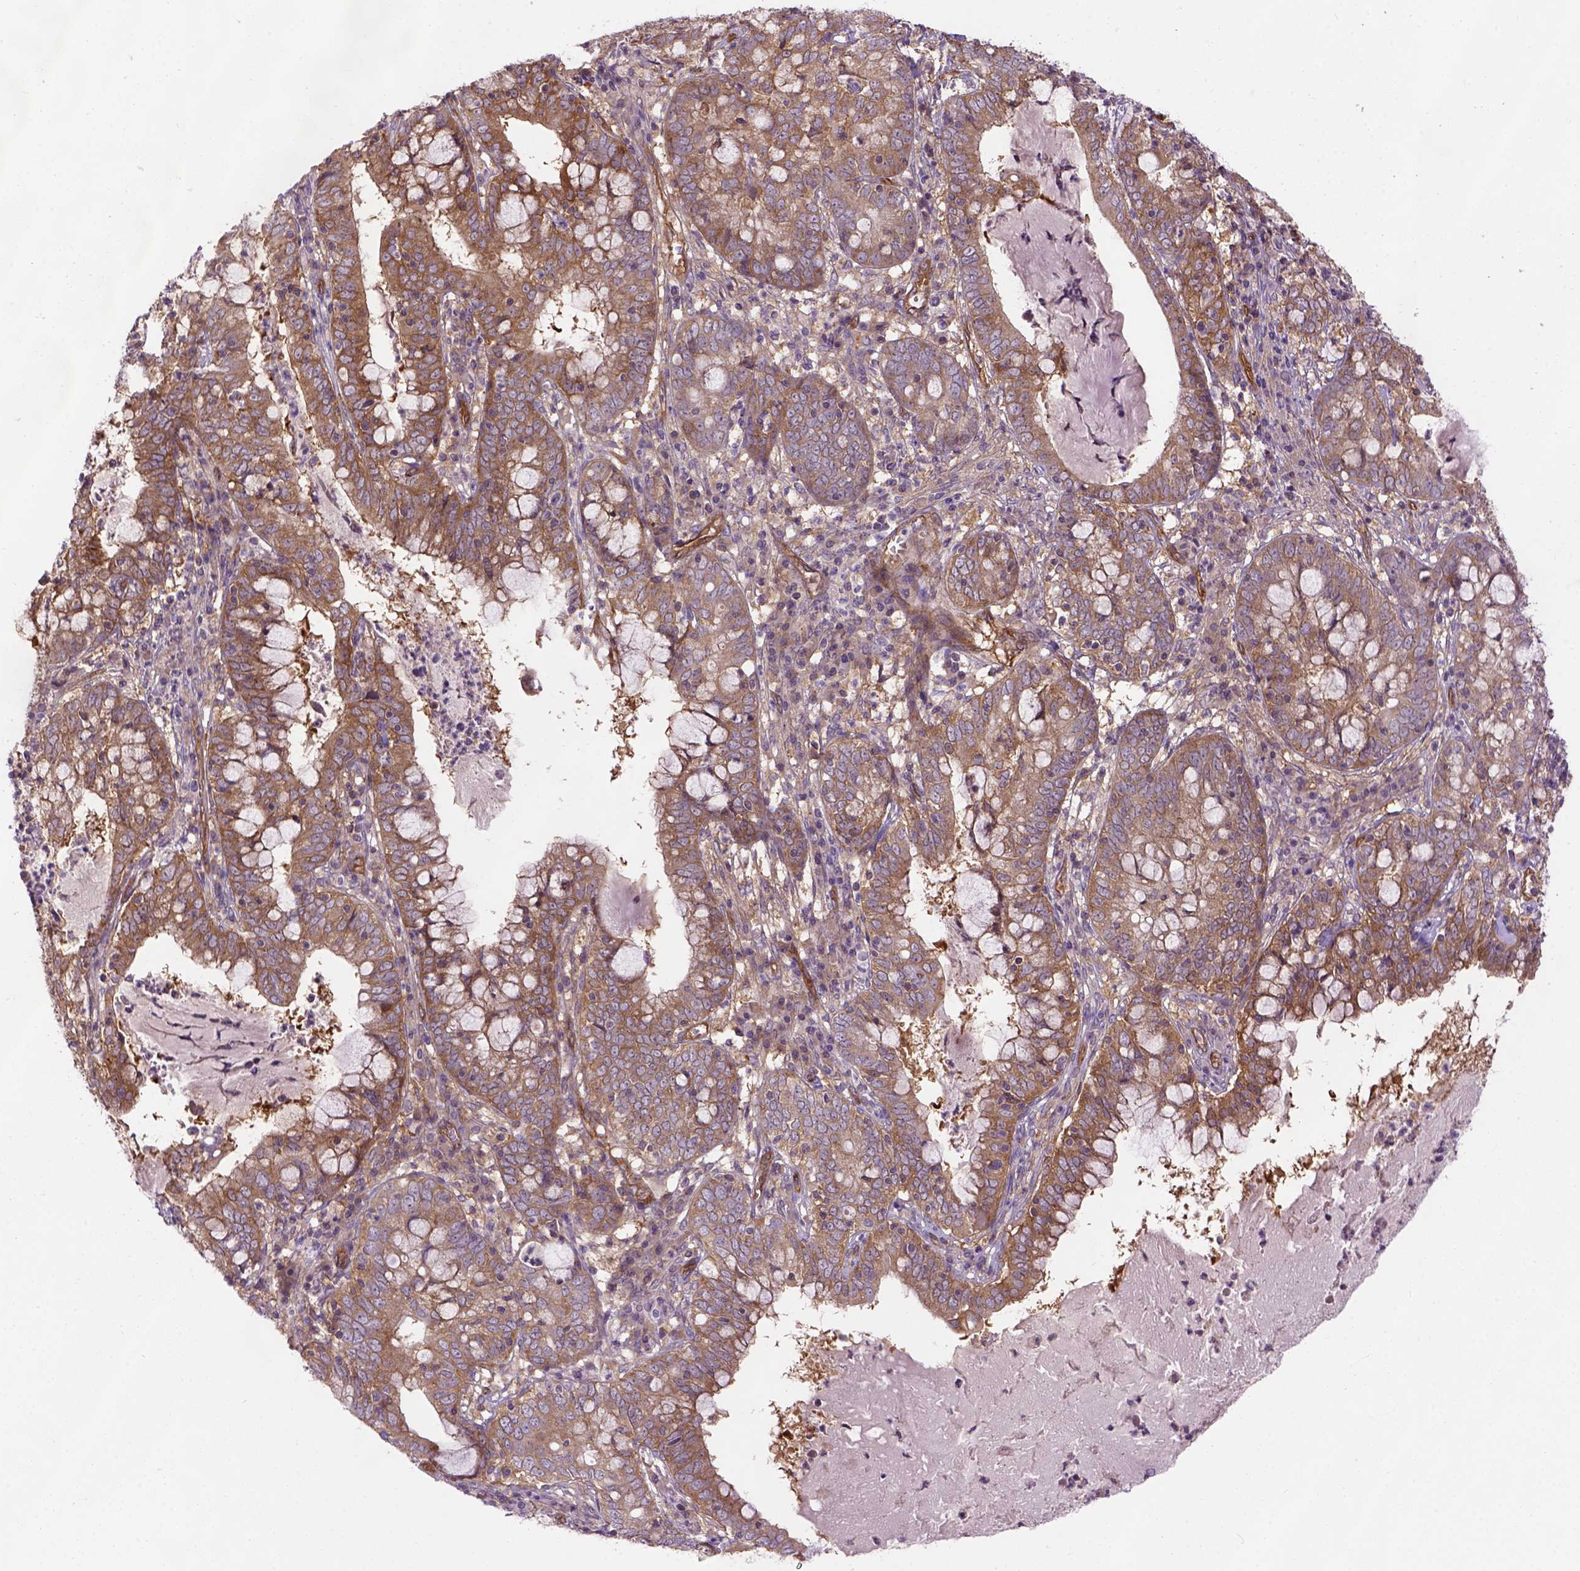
{"staining": {"intensity": "moderate", "quantity": ">75%", "location": "cytoplasmic/membranous"}, "tissue": "cervical cancer", "cell_type": "Tumor cells", "image_type": "cancer", "snomed": [{"axis": "morphology", "description": "Adenocarcinoma, NOS"}, {"axis": "topography", "description": "Cervix"}], "caption": "An immunohistochemistry (IHC) image of neoplastic tissue is shown. Protein staining in brown highlights moderate cytoplasmic/membranous positivity in adenocarcinoma (cervical) within tumor cells. (brown staining indicates protein expression, while blue staining denotes nuclei).", "gene": "CASKIN2", "patient": {"sex": "female", "age": 40}}